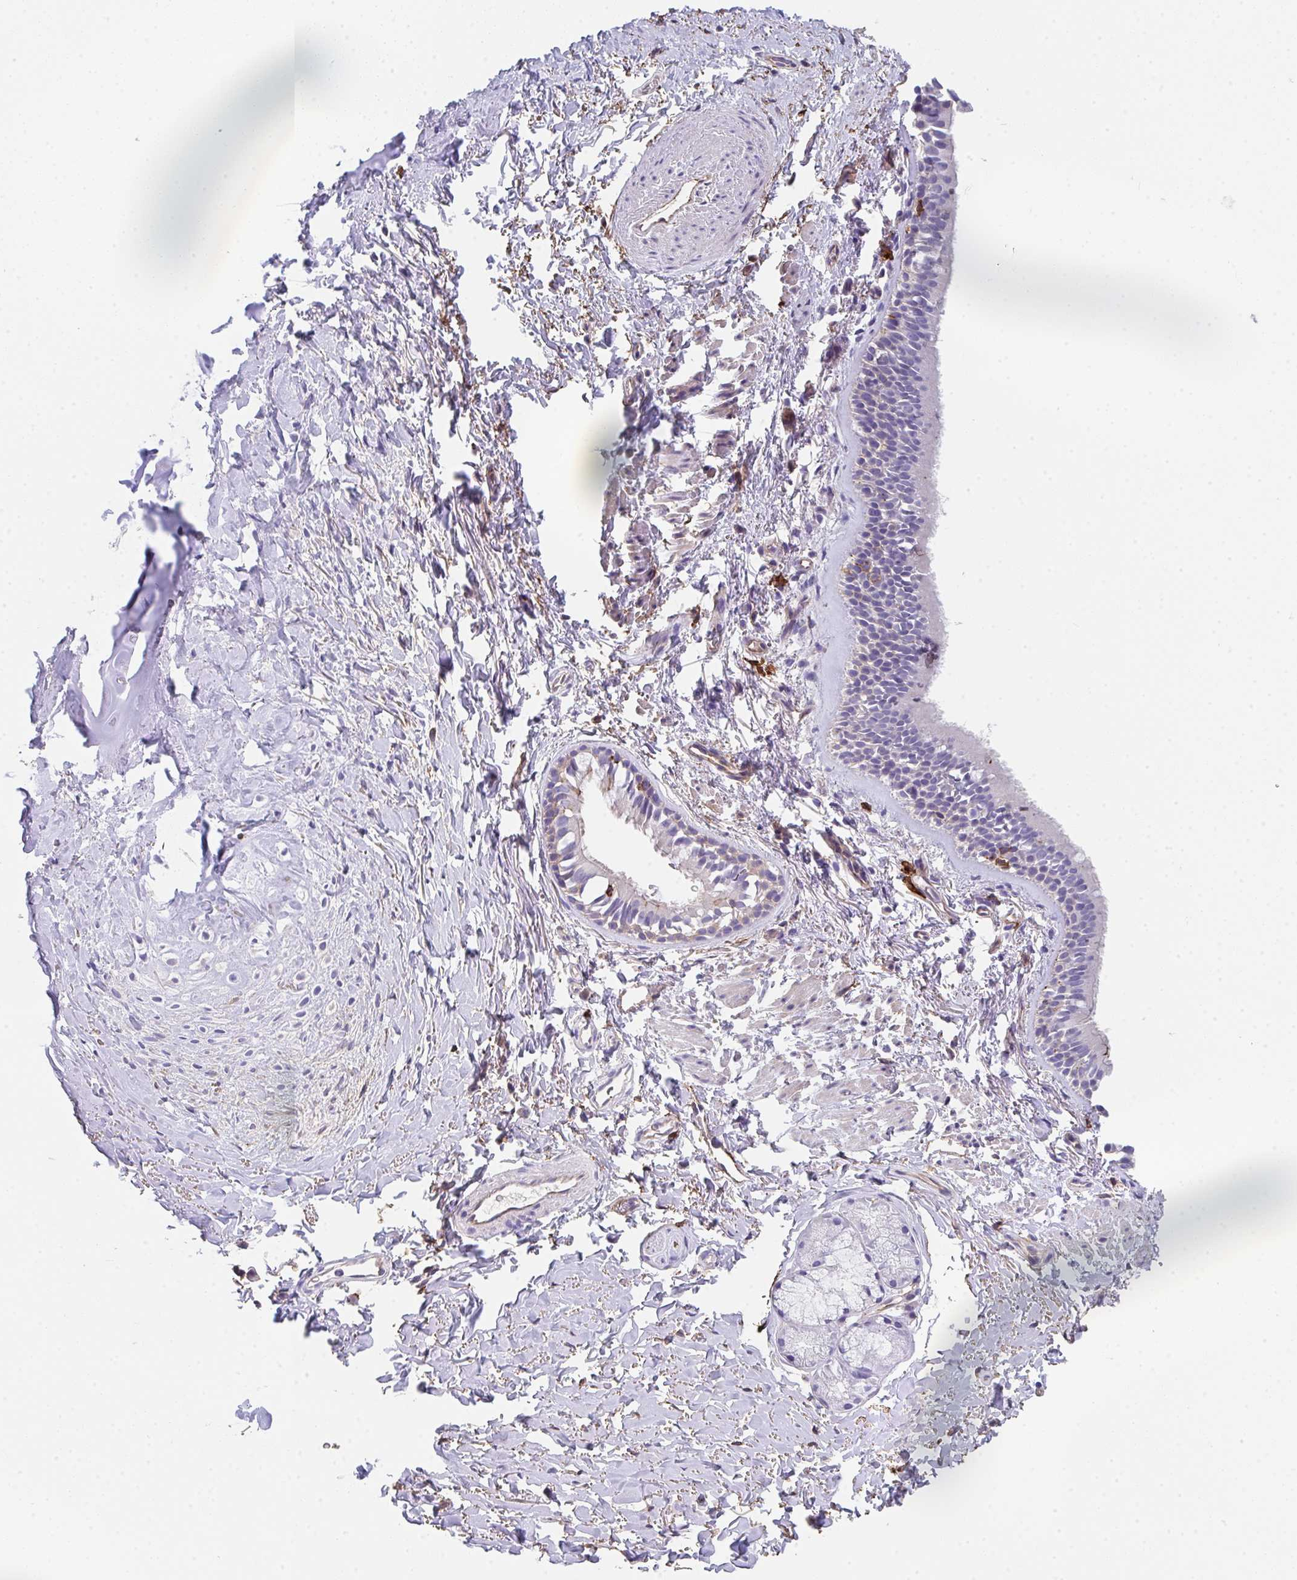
{"staining": {"intensity": "negative", "quantity": "none", "location": "none"}, "tissue": "bronchus", "cell_type": "Respiratory epithelial cells", "image_type": "normal", "snomed": [{"axis": "morphology", "description": "Normal tissue, NOS"}, {"axis": "topography", "description": "Lymph node"}, {"axis": "topography", "description": "Cartilage tissue"}, {"axis": "topography", "description": "Bronchus"}], "caption": "IHC micrograph of benign bronchus: bronchus stained with DAB (3,3'-diaminobenzidine) demonstrates no significant protein positivity in respiratory epithelial cells. (Stains: DAB (3,3'-diaminobenzidine) immunohistochemistry (IHC) with hematoxylin counter stain, Microscopy: brightfield microscopy at high magnification).", "gene": "DBN1", "patient": {"sex": "female", "age": 70}}